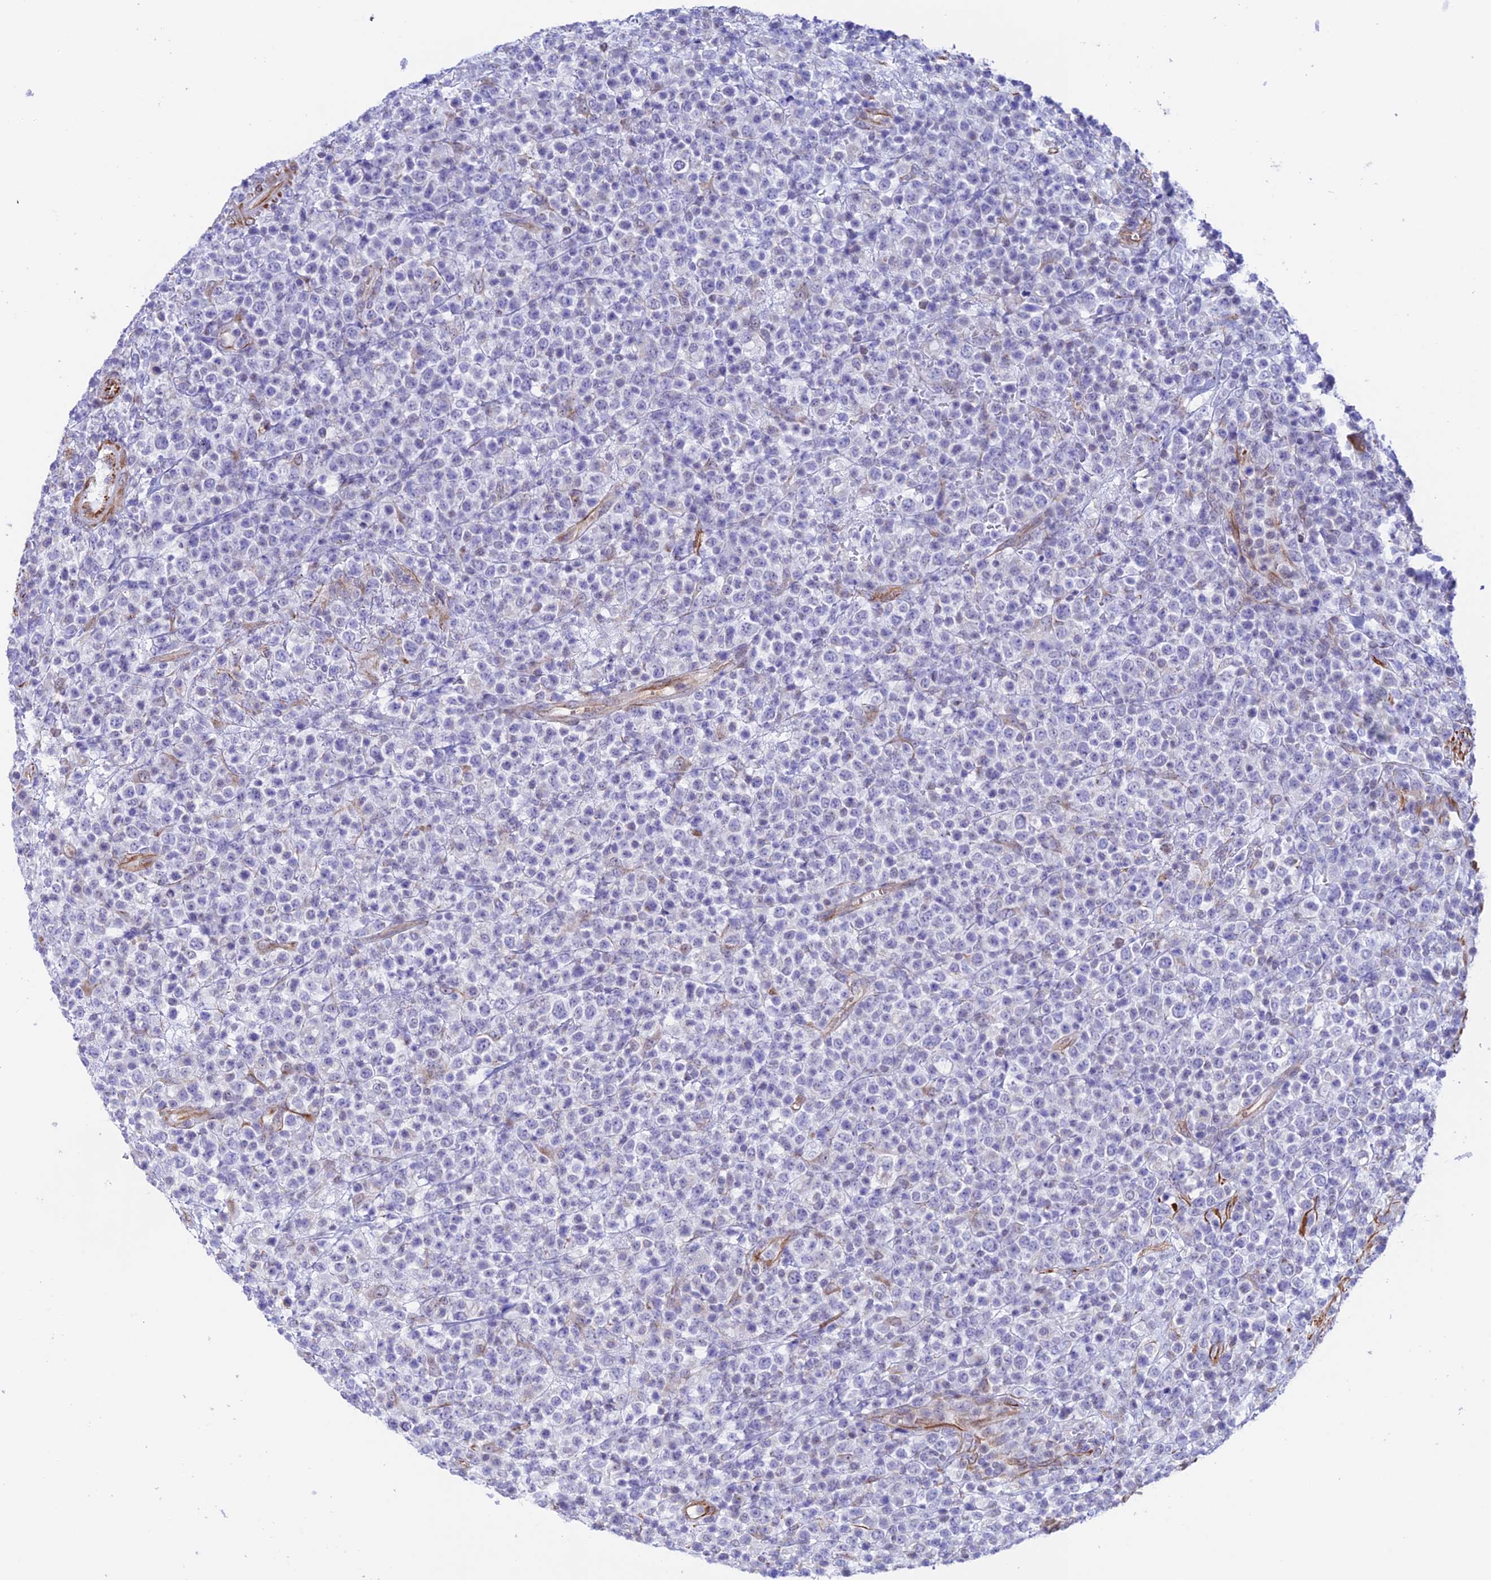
{"staining": {"intensity": "negative", "quantity": "none", "location": "none"}, "tissue": "lymphoma", "cell_type": "Tumor cells", "image_type": "cancer", "snomed": [{"axis": "morphology", "description": "Malignant lymphoma, non-Hodgkin's type, High grade"}, {"axis": "topography", "description": "Colon"}], "caption": "DAB (3,3'-diaminobenzidine) immunohistochemical staining of malignant lymphoma, non-Hodgkin's type (high-grade) displays no significant positivity in tumor cells.", "gene": "ZNF652", "patient": {"sex": "female", "age": 53}}